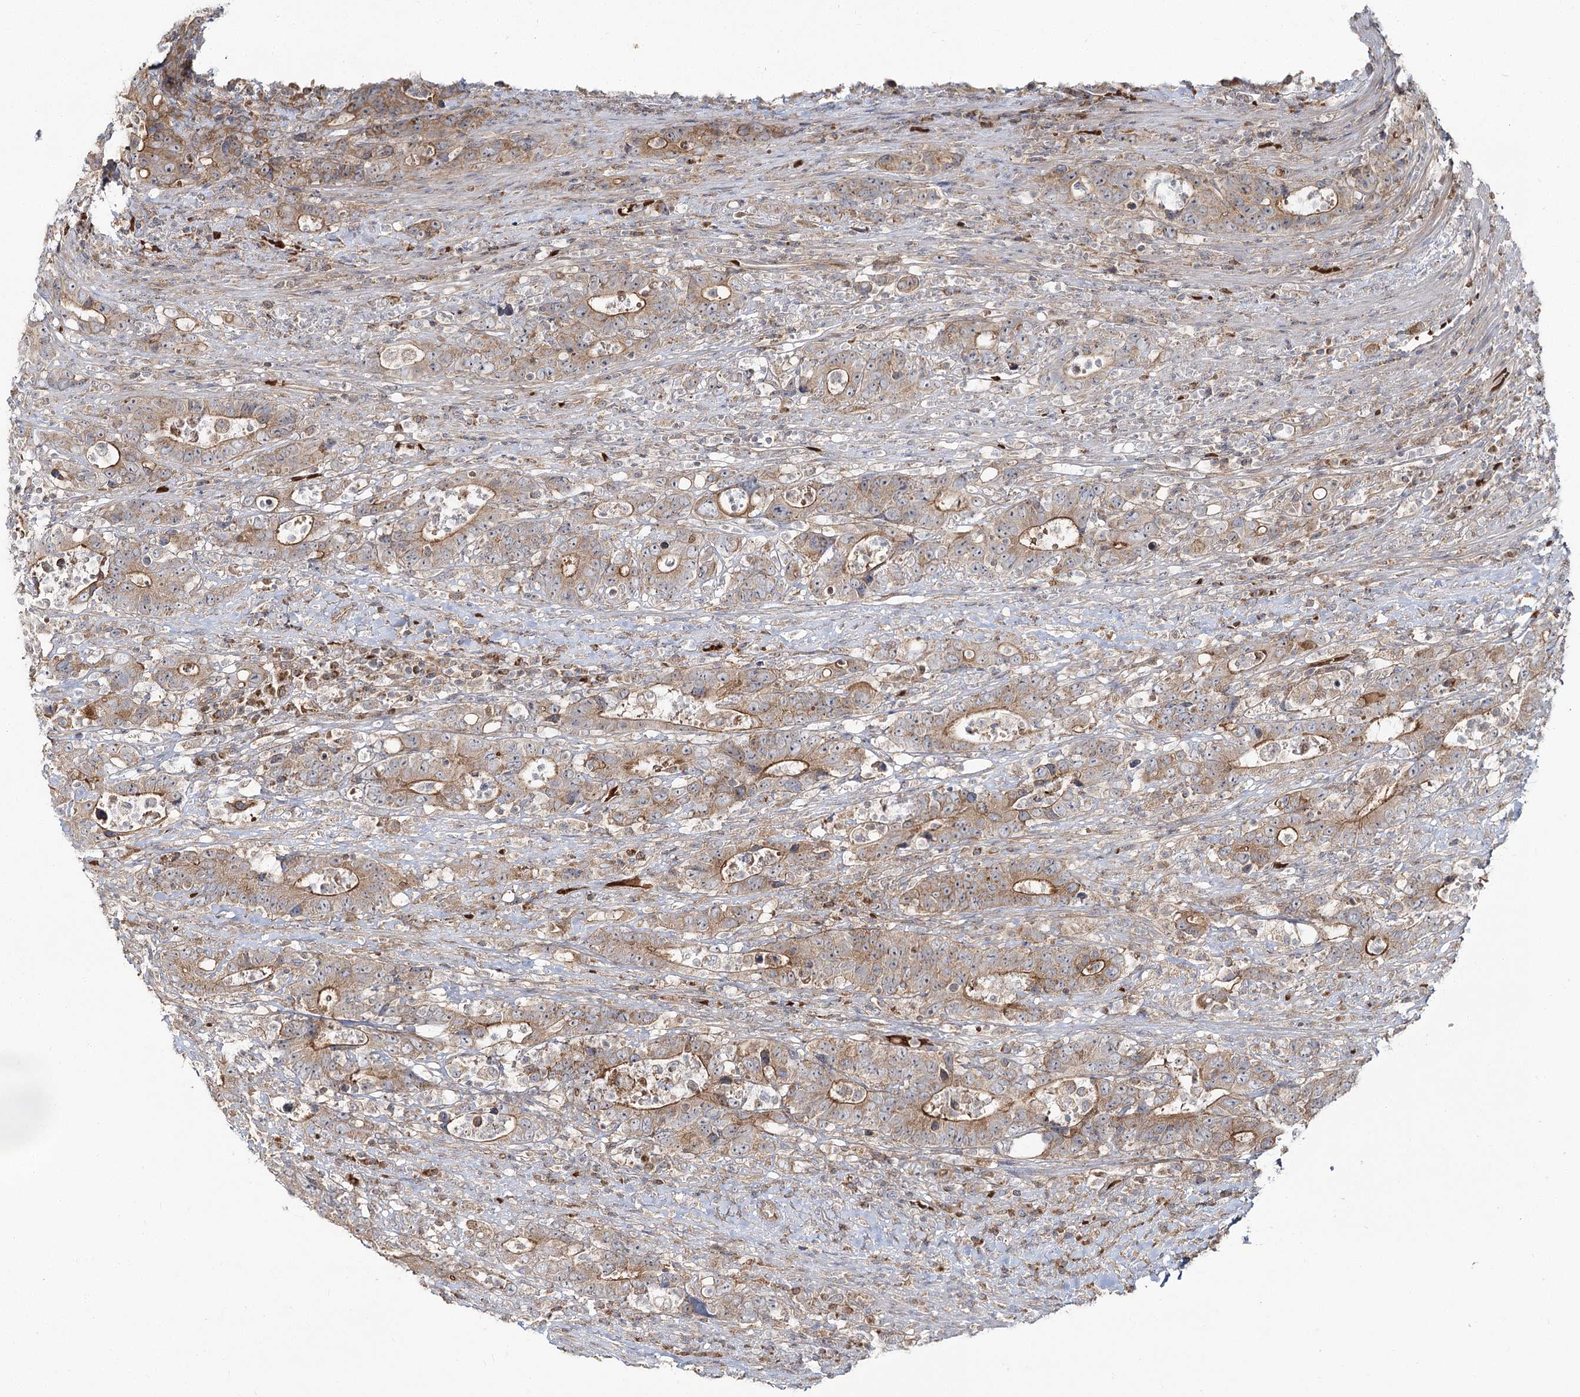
{"staining": {"intensity": "moderate", "quantity": ">75%", "location": "cytoplasmic/membranous"}, "tissue": "colorectal cancer", "cell_type": "Tumor cells", "image_type": "cancer", "snomed": [{"axis": "morphology", "description": "Adenocarcinoma, NOS"}, {"axis": "topography", "description": "Colon"}], "caption": "DAB immunohistochemical staining of colorectal adenocarcinoma demonstrates moderate cytoplasmic/membranous protein staining in approximately >75% of tumor cells.", "gene": "PCBD2", "patient": {"sex": "female", "age": 75}}